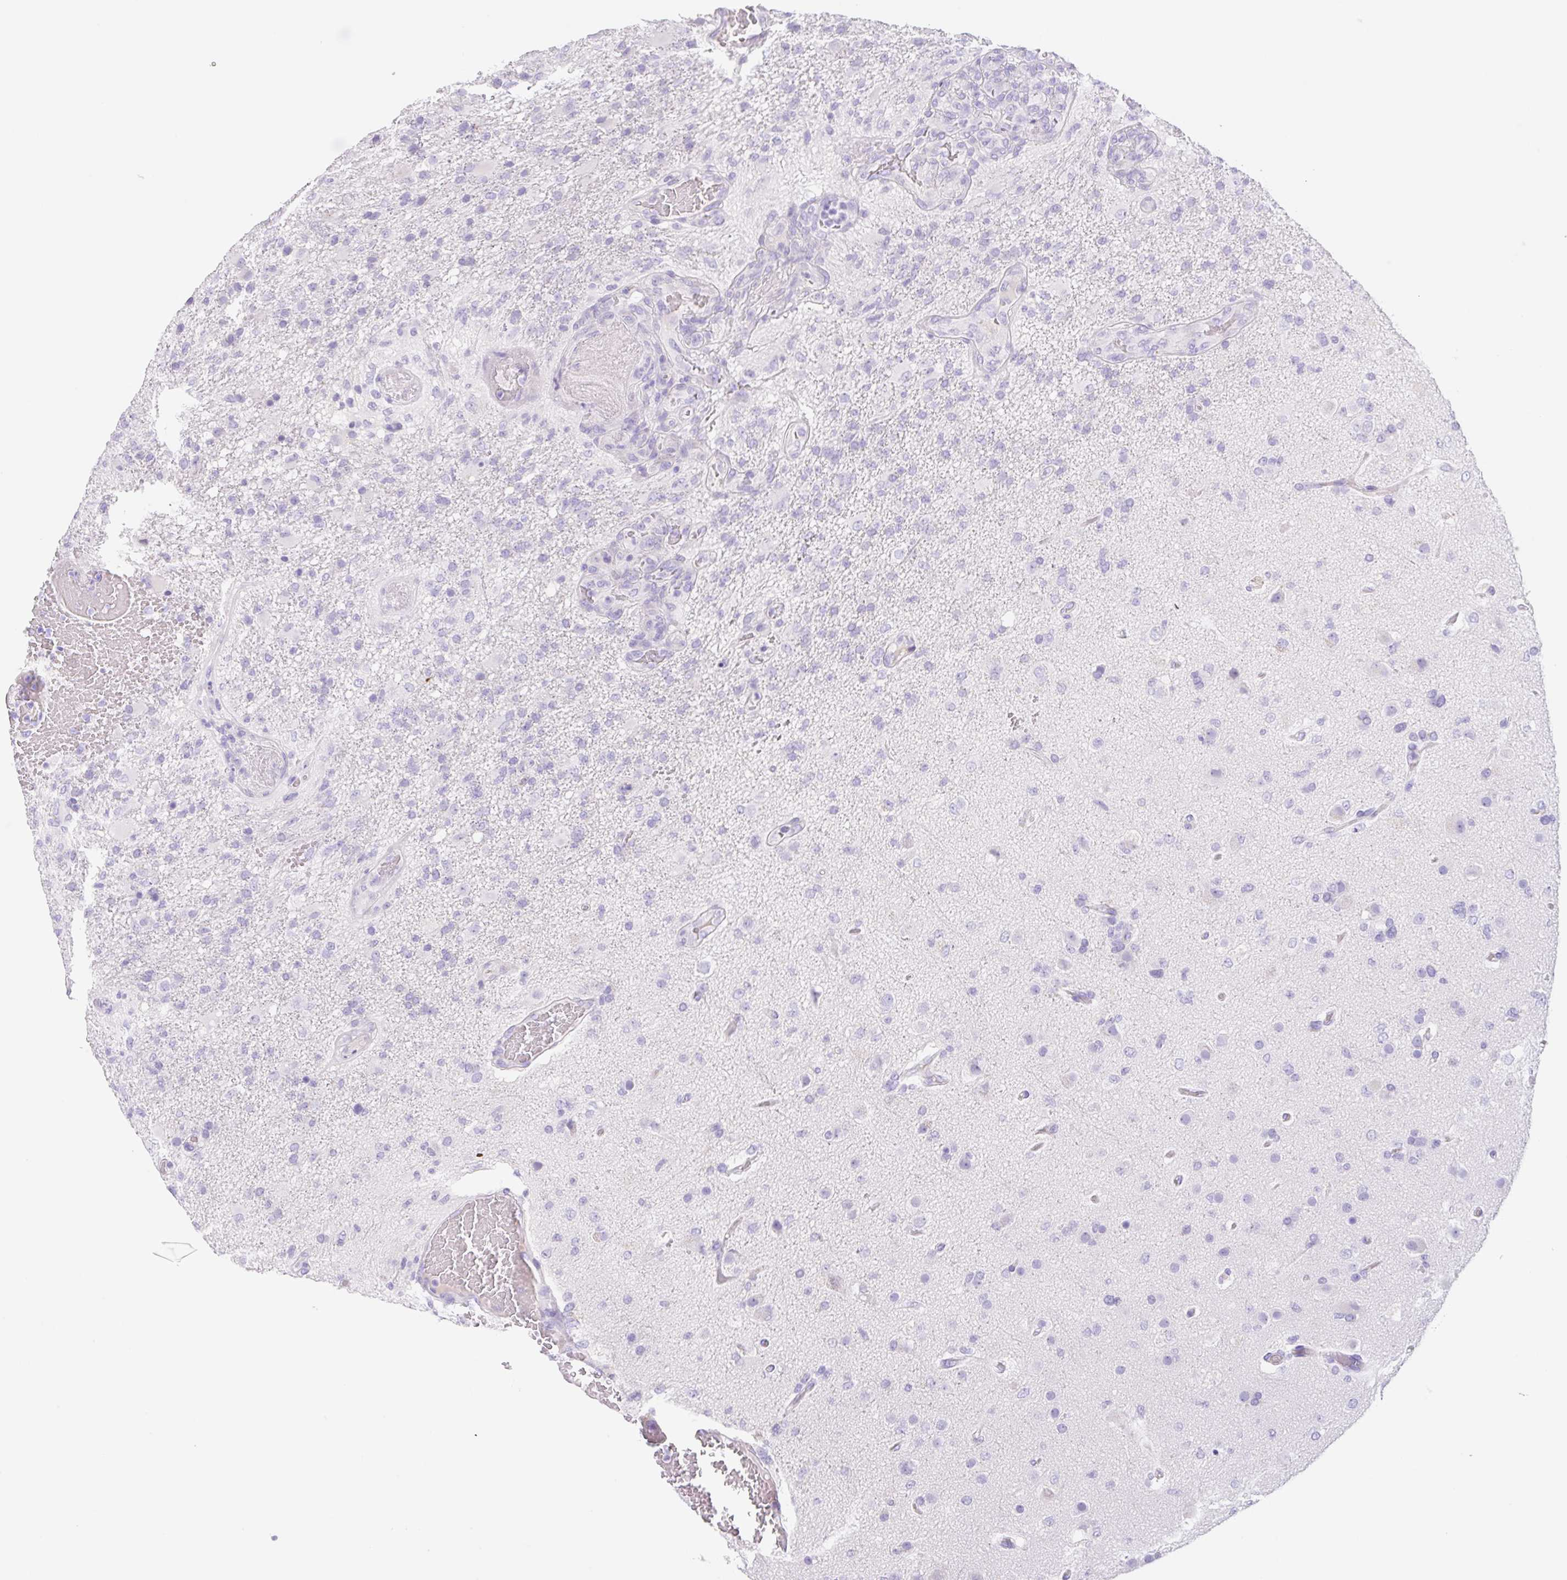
{"staining": {"intensity": "negative", "quantity": "none", "location": "none"}, "tissue": "glioma", "cell_type": "Tumor cells", "image_type": "cancer", "snomed": [{"axis": "morphology", "description": "Glioma, malignant, High grade"}, {"axis": "topography", "description": "Brain"}], "caption": "Immunohistochemistry (IHC) micrograph of neoplastic tissue: glioma stained with DAB demonstrates no significant protein staining in tumor cells.", "gene": "KLK8", "patient": {"sex": "female", "age": 74}}